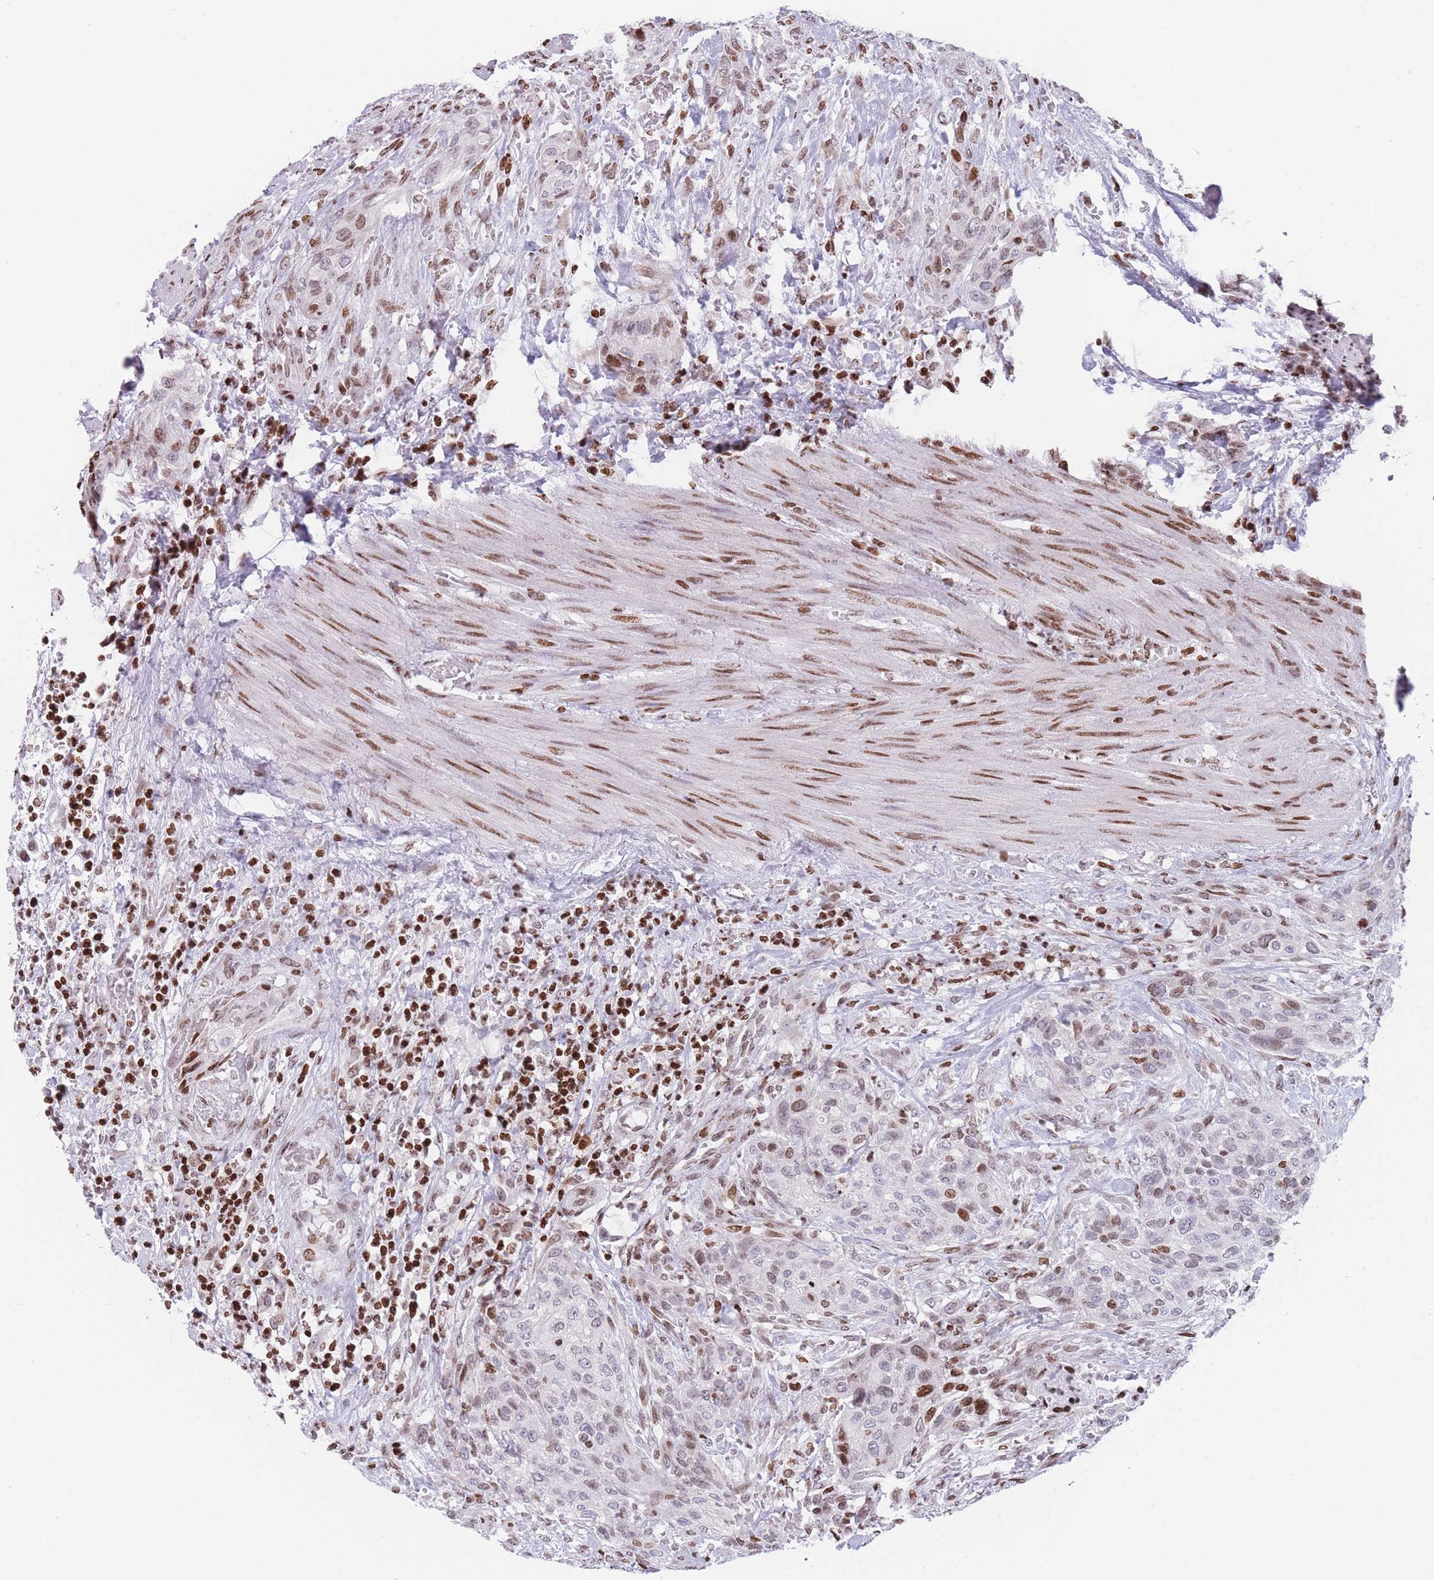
{"staining": {"intensity": "moderate", "quantity": "25%-75%", "location": "nuclear"}, "tissue": "urothelial cancer", "cell_type": "Tumor cells", "image_type": "cancer", "snomed": [{"axis": "morphology", "description": "Urothelial carcinoma, High grade"}, {"axis": "topography", "description": "Urinary bladder"}], "caption": "A brown stain highlights moderate nuclear expression of a protein in high-grade urothelial carcinoma tumor cells.", "gene": "AK9", "patient": {"sex": "male", "age": 35}}